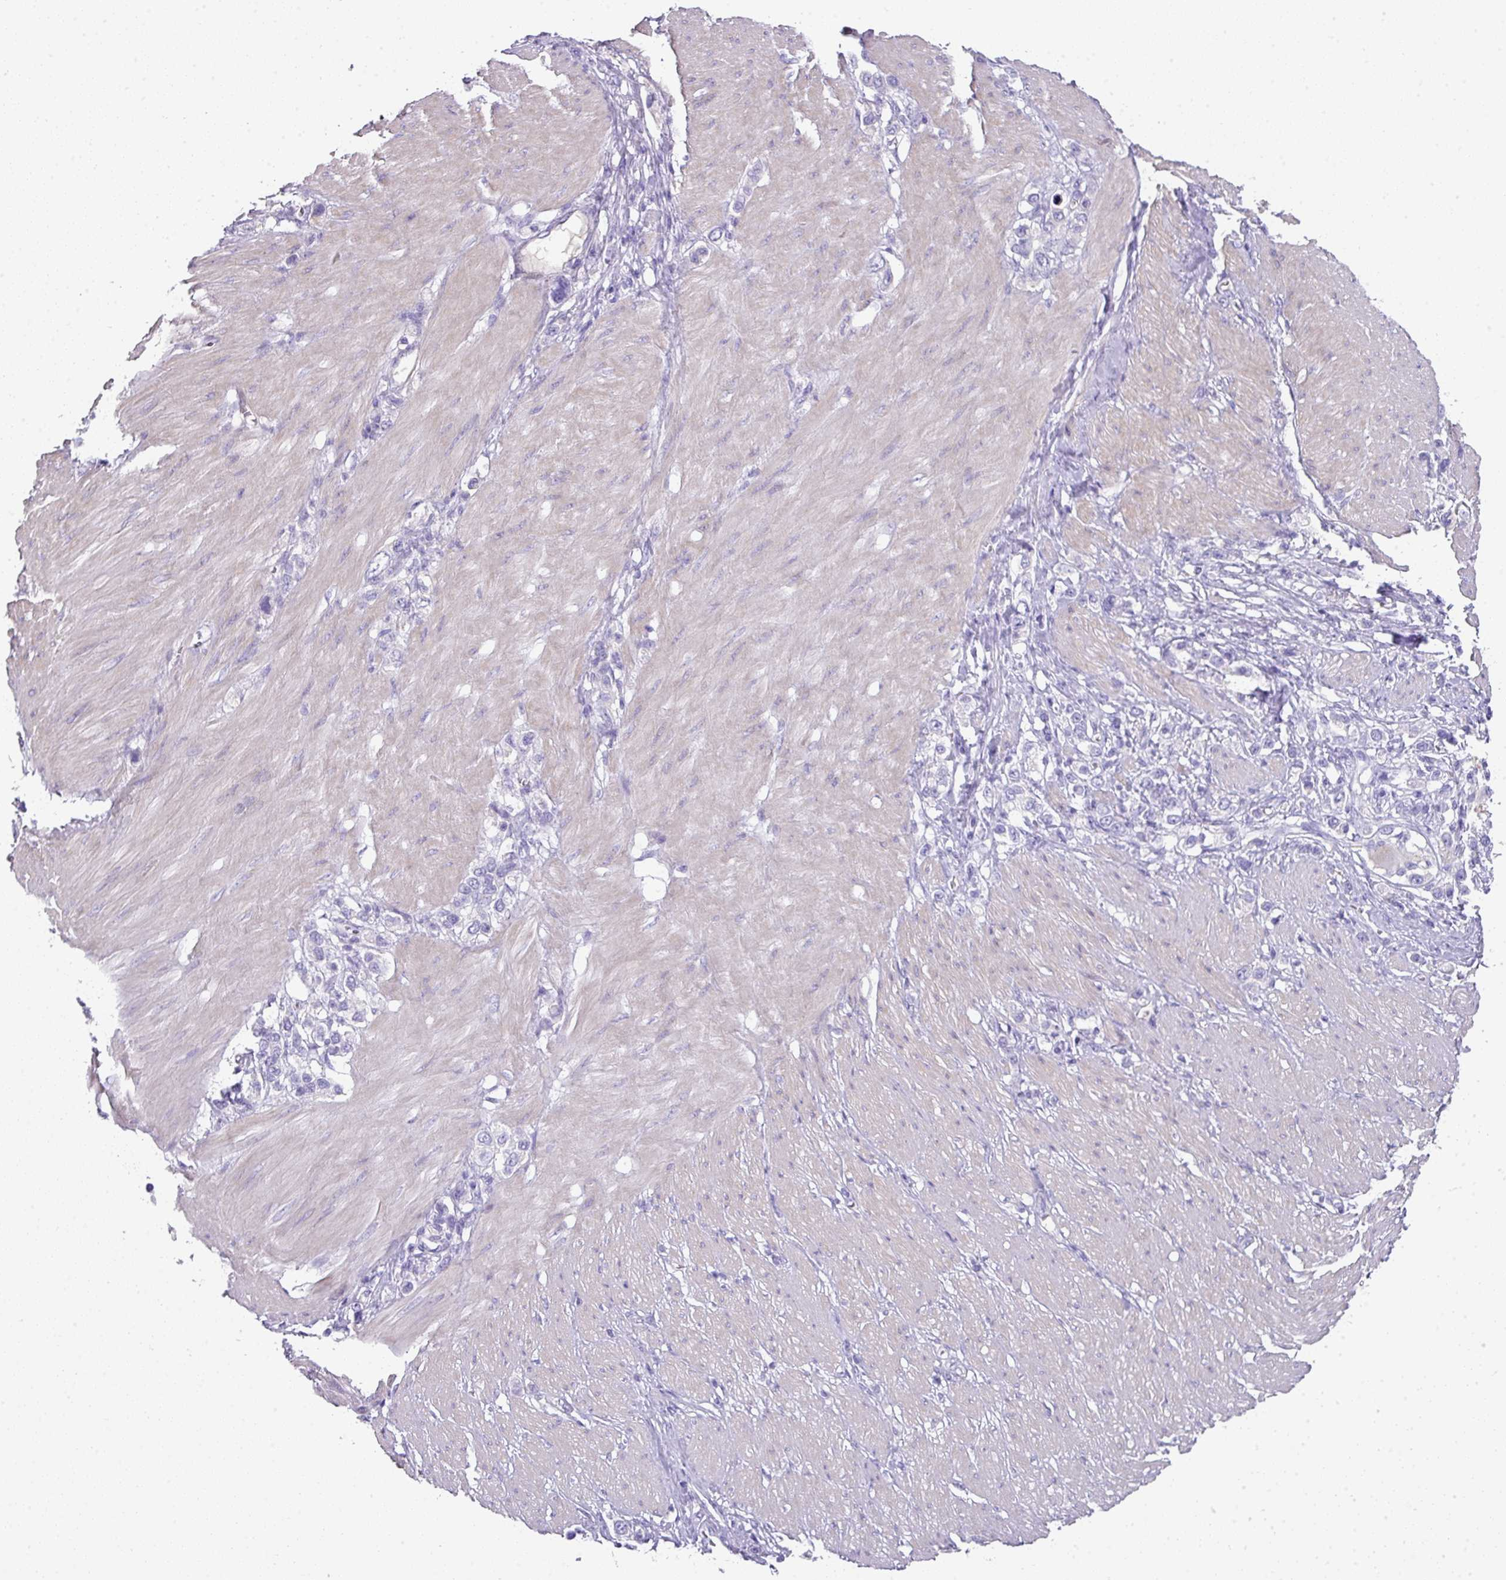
{"staining": {"intensity": "negative", "quantity": "none", "location": "none"}, "tissue": "stomach cancer", "cell_type": "Tumor cells", "image_type": "cancer", "snomed": [{"axis": "morphology", "description": "Normal tissue, NOS"}, {"axis": "morphology", "description": "Adenocarcinoma, NOS"}, {"axis": "topography", "description": "Stomach, upper"}, {"axis": "topography", "description": "Stomach"}], "caption": "High power microscopy photomicrograph of an immunohistochemistry (IHC) photomicrograph of stomach adenocarcinoma, revealing no significant expression in tumor cells. (DAB immunohistochemistry (IHC), high magnification).", "gene": "GLI4", "patient": {"sex": "female", "age": 65}}